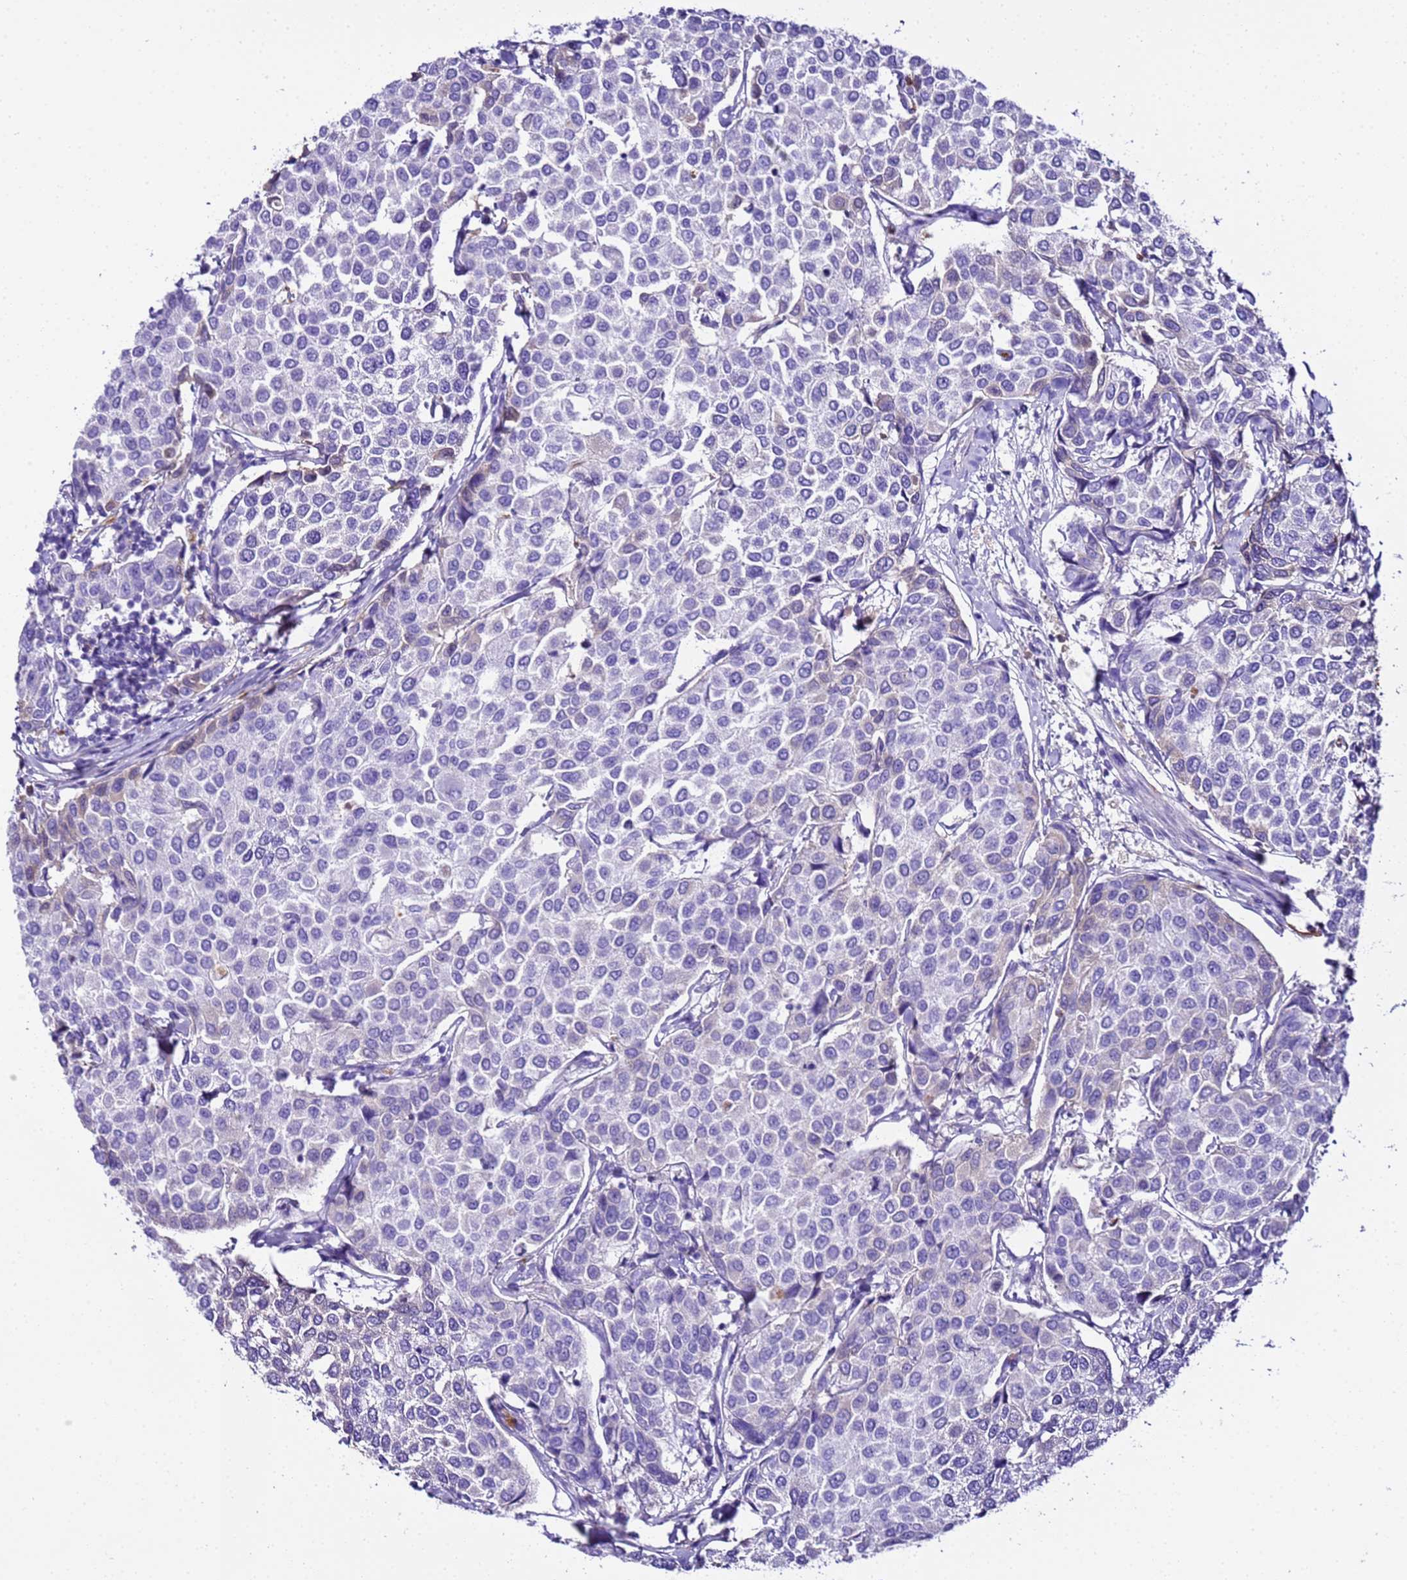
{"staining": {"intensity": "negative", "quantity": "none", "location": "none"}, "tissue": "breast cancer", "cell_type": "Tumor cells", "image_type": "cancer", "snomed": [{"axis": "morphology", "description": "Duct carcinoma"}, {"axis": "topography", "description": "Breast"}], "caption": "Protein analysis of breast cancer (infiltrating ductal carcinoma) demonstrates no significant expression in tumor cells.", "gene": "CFHR2", "patient": {"sex": "female", "age": 55}}